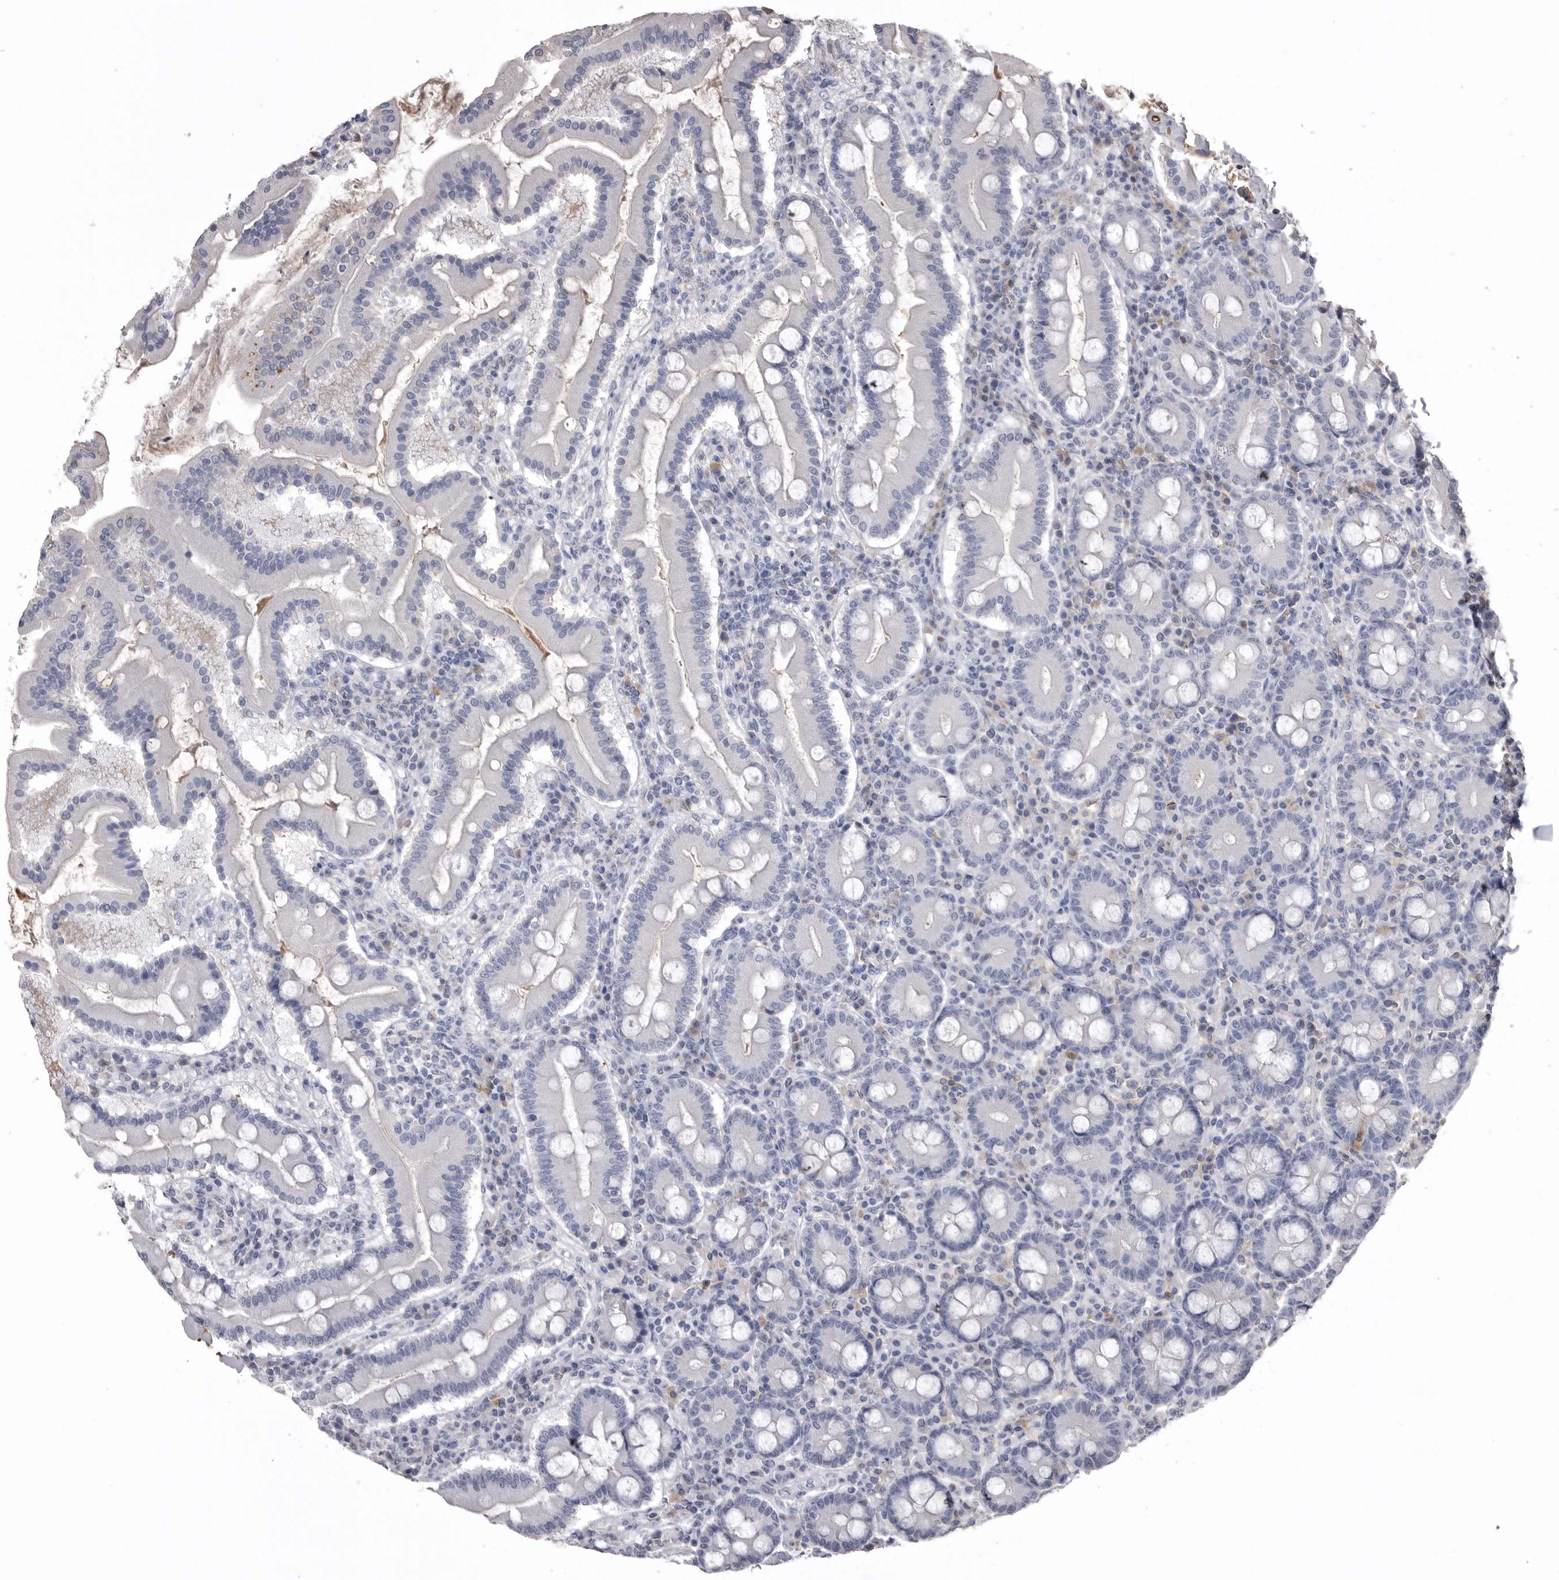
{"staining": {"intensity": "negative", "quantity": "none", "location": "none"}, "tissue": "duodenum", "cell_type": "Glandular cells", "image_type": "normal", "snomed": [{"axis": "morphology", "description": "Normal tissue, NOS"}, {"axis": "topography", "description": "Duodenum"}], "caption": "Immunohistochemical staining of unremarkable duodenum reveals no significant positivity in glandular cells.", "gene": "AHSG", "patient": {"sex": "male", "age": 50}}